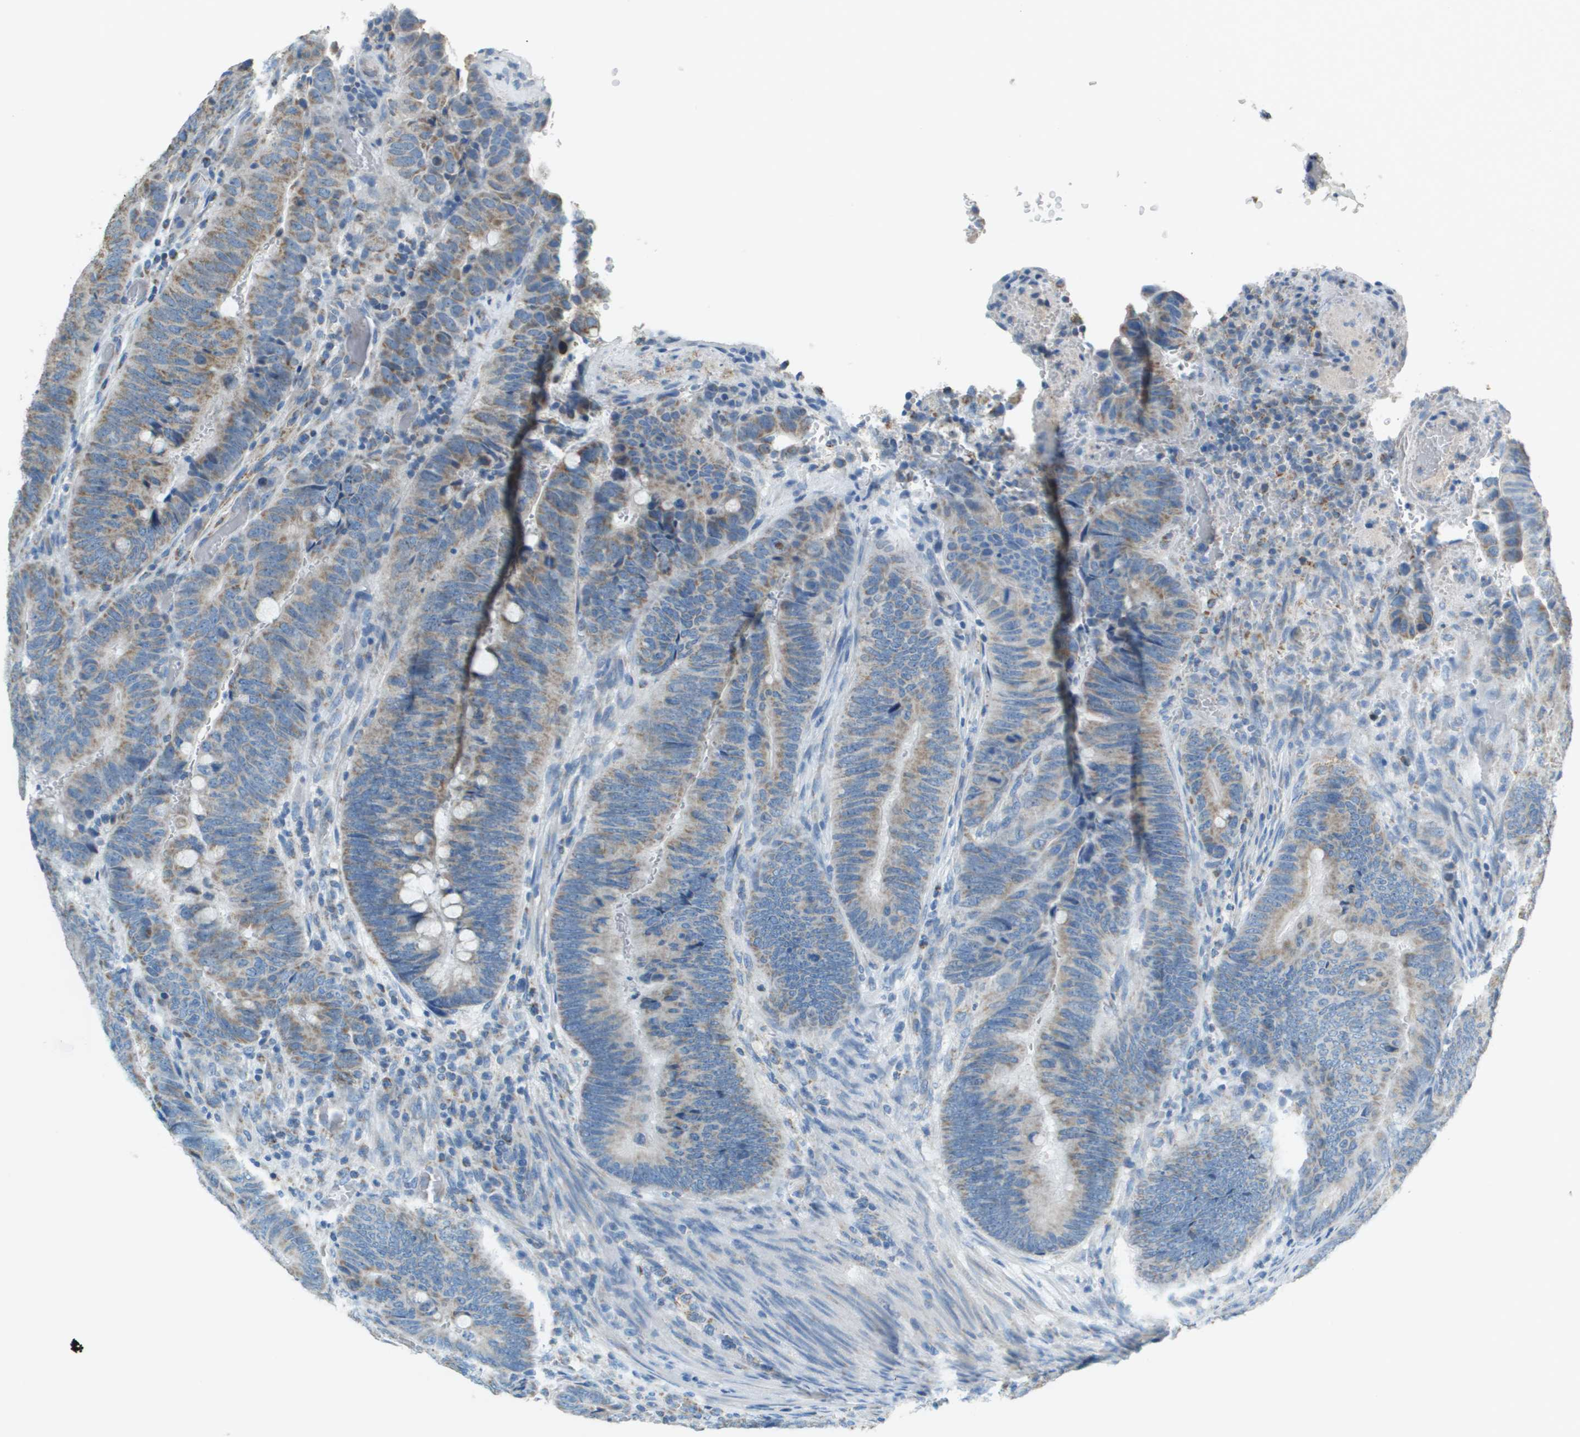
{"staining": {"intensity": "weak", "quantity": "25%-75%", "location": "cytoplasmic/membranous"}, "tissue": "colorectal cancer", "cell_type": "Tumor cells", "image_type": "cancer", "snomed": [{"axis": "morphology", "description": "Normal tissue, NOS"}, {"axis": "morphology", "description": "Adenocarcinoma, NOS"}, {"axis": "topography", "description": "Rectum"}, {"axis": "topography", "description": "Peripheral nerve tissue"}], "caption": "DAB (3,3'-diaminobenzidine) immunohistochemical staining of human colorectal cancer displays weak cytoplasmic/membranous protein staining in approximately 25%-75% of tumor cells. Immunohistochemistry (ihc) stains the protein of interest in brown and the nuclei are stained blue.", "gene": "FH", "patient": {"sex": "male", "age": 92}}